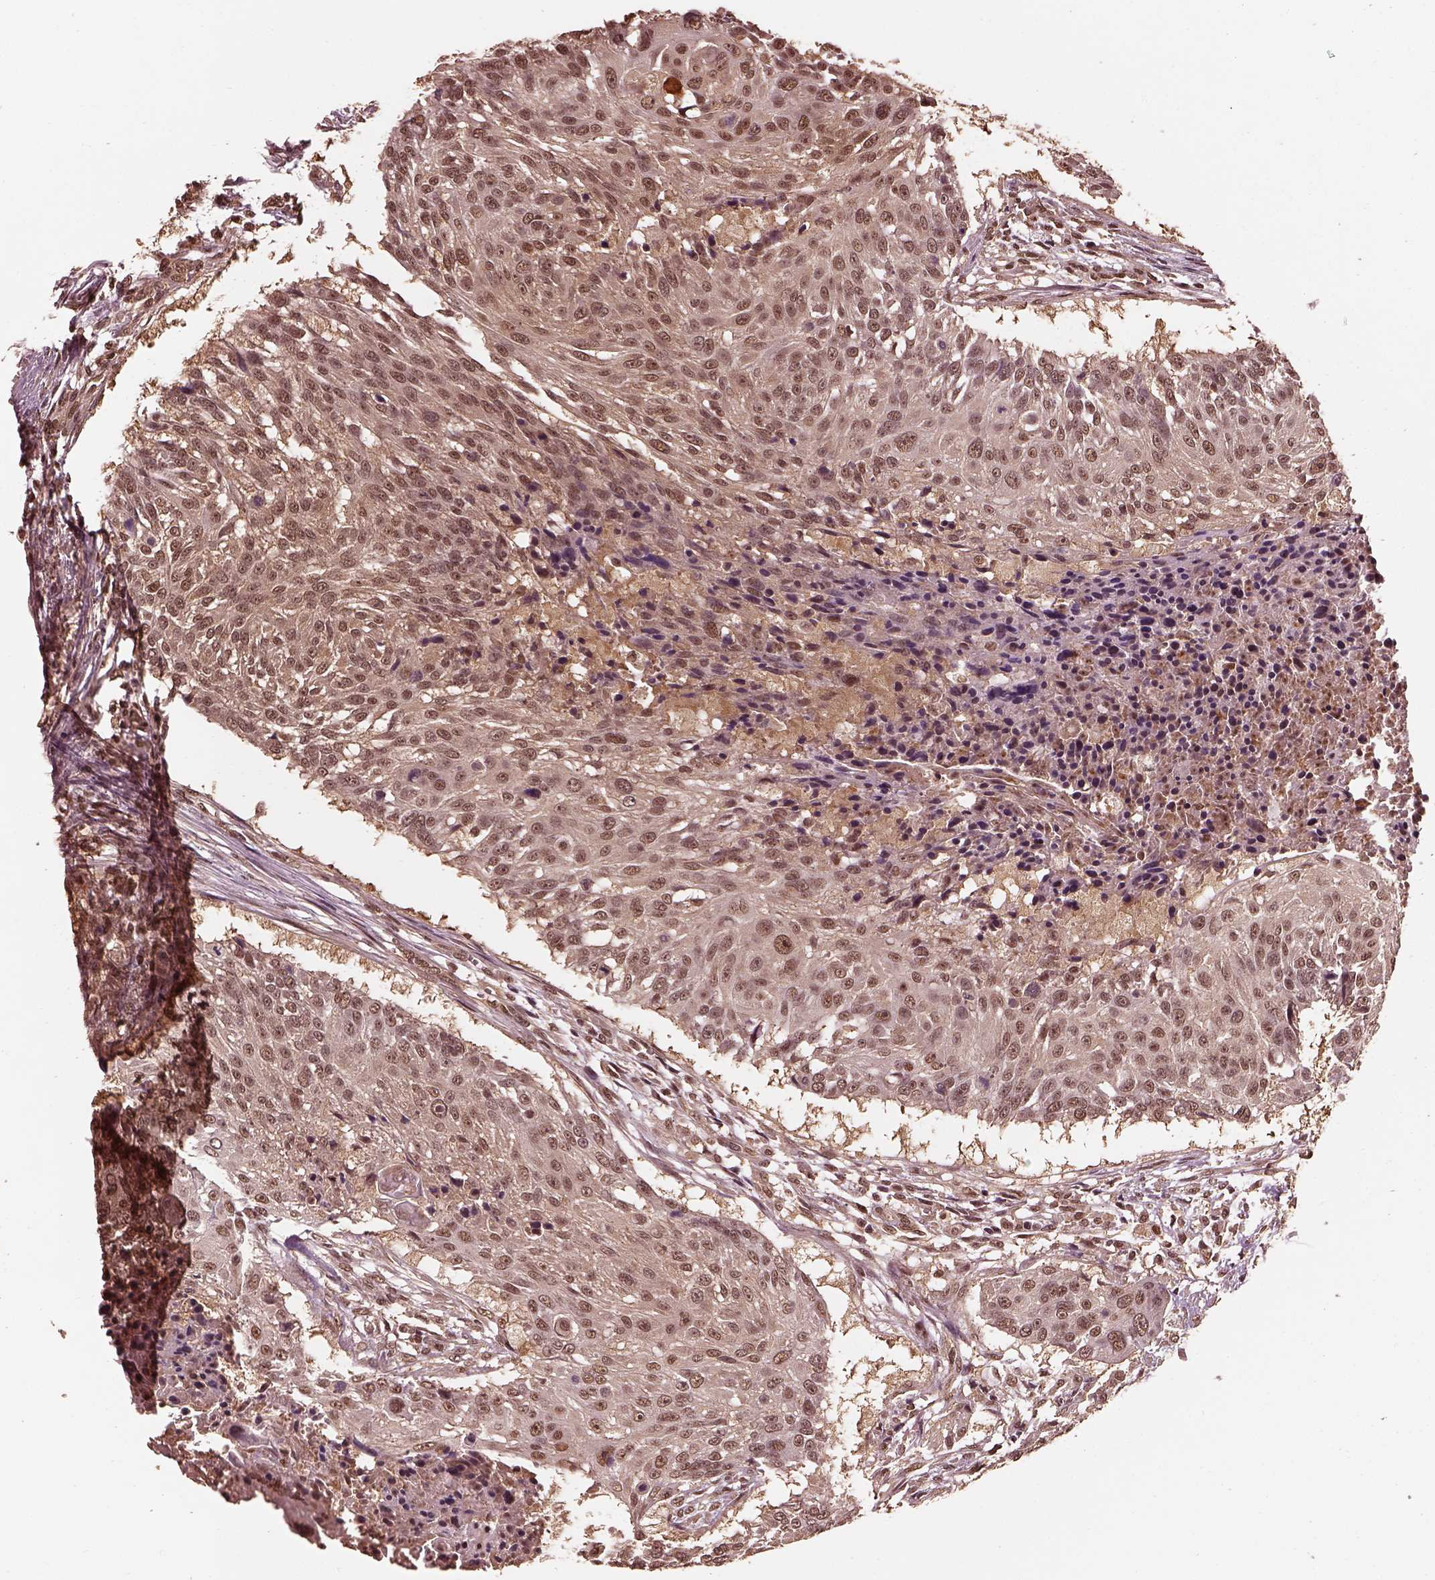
{"staining": {"intensity": "moderate", "quantity": "25%-75%", "location": "nuclear"}, "tissue": "urothelial cancer", "cell_type": "Tumor cells", "image_type": "cancer", "snomed": [{"axis": "morphology", "description": "Urothelial carcinoma, NOS"}, {"axis": "topography", "description": "Urinary bladder"}], "caption": "Brown immunohistochemical staining in human transitional cell carcinoma demonstrates moderate nuclear staining in about 25%-75% of tumor cells. (brown staining indicates protein expression, while blue staining denotes nuclei).", "gene": "PSMC5", "patient": {"sex": "male", "age": 55}}